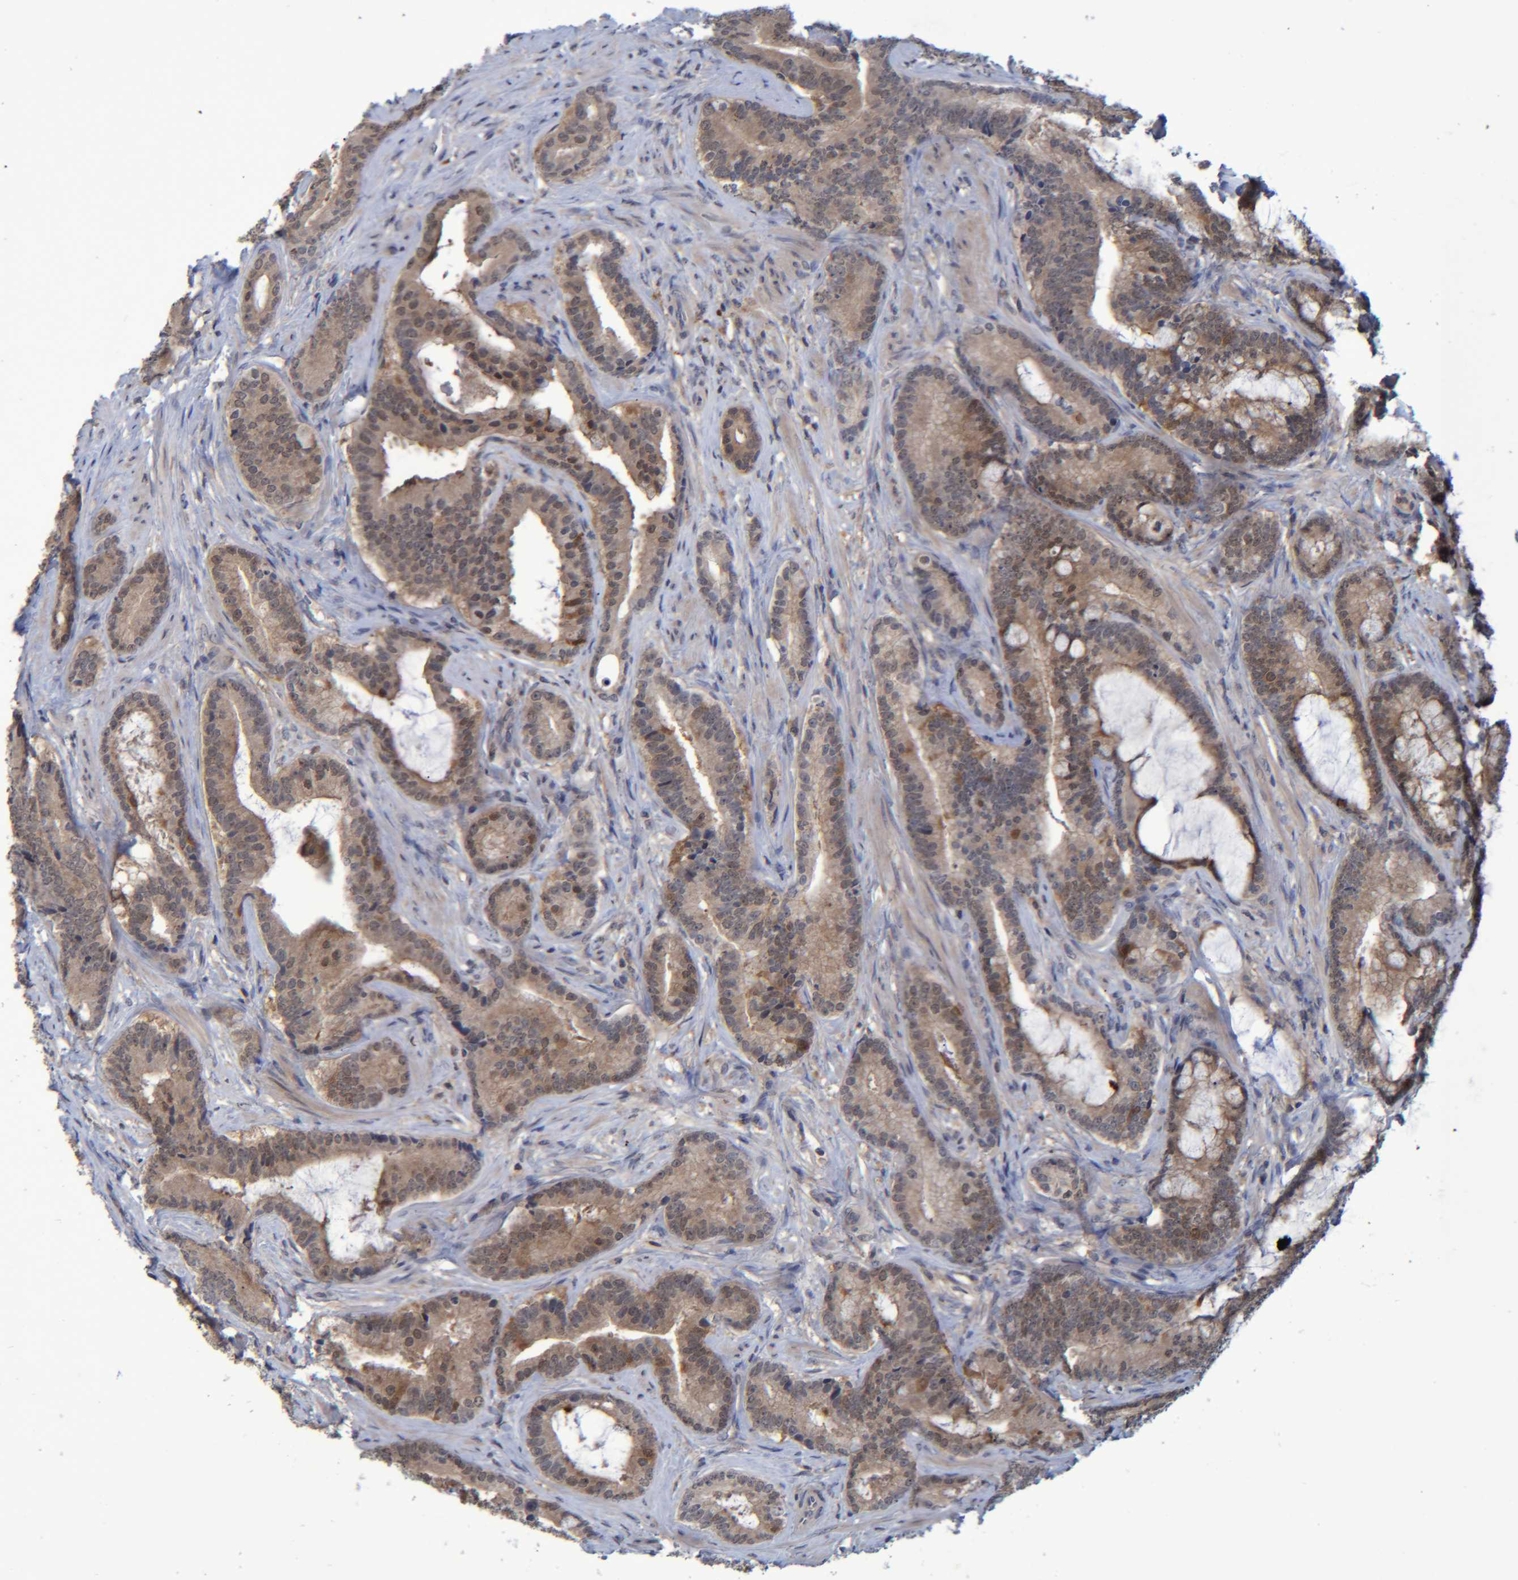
{"staining": {"intensity": "moderate", "quantity": ">75%", "location": "cytoplasmic/membranous"}, "tissue": "prostate cancer", "cell_type": "Tumor cells", "image_type": "cancer", "snomed": [{"axis": "morphology", "description": "Adenocarcinoma, High grade"}, {"axis": "topography", "description": "Prostate"}], "caption": "Tumor cells demonstrate moderate cytoplasmic/membranous expression in about >75% of cells in prostate cancer. The staining was performed using DAB (3,3'-diaminobenzidine), with brown indicating positive protein expression. Nuclei are stained blue with hematoxylin.", "gene": "PCYT2", "patient": {"sex": "male", "age": 55}}